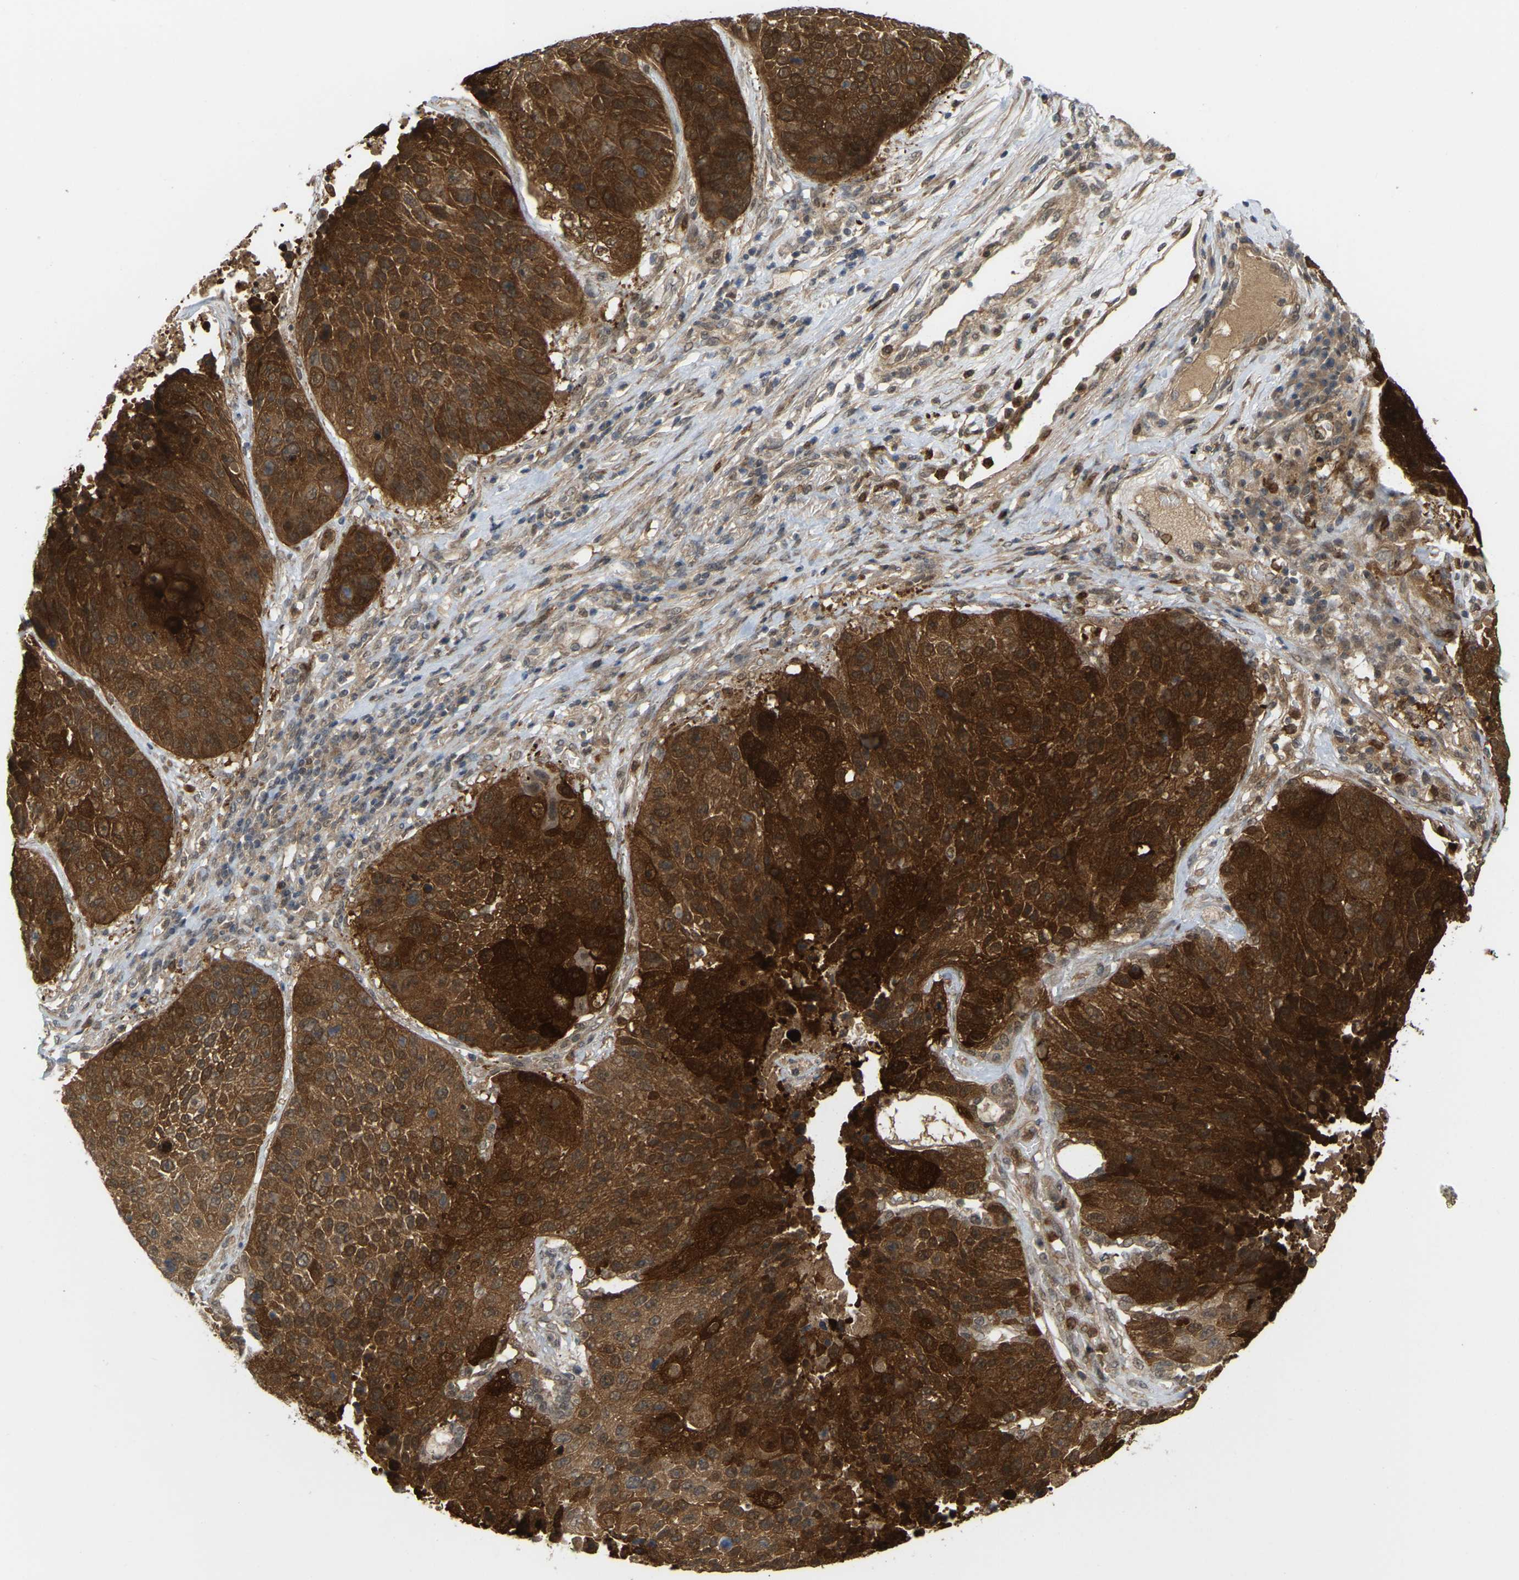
{"staining": {"intensity": "strong", "quantity": ">75%", "location": "cytoplasmic/membranous"}, "tissue": "lung cancer", "cell_type": "Tumor cells", "image_type": "cancer", "snomed": [{"axis": "morphology", "description": "Squamous cell carcinoma, NOS"}, {"axis": "topography", "description": "Lung"}], "caption": "Squamous cell carcinoma (lung) was stained to show a protein in brown. There is high levels of strong cytoplasmic/membranous expression in approximately >75% of tumor cells. The staining was performed using DAB (3,3'-diaminobenzidine), with brown indicating positive protein expression. Nuclei are stained blue with hematoxylin.", "gene": "SERPINB5", "patient": {"sex": "male", "age": 61}}